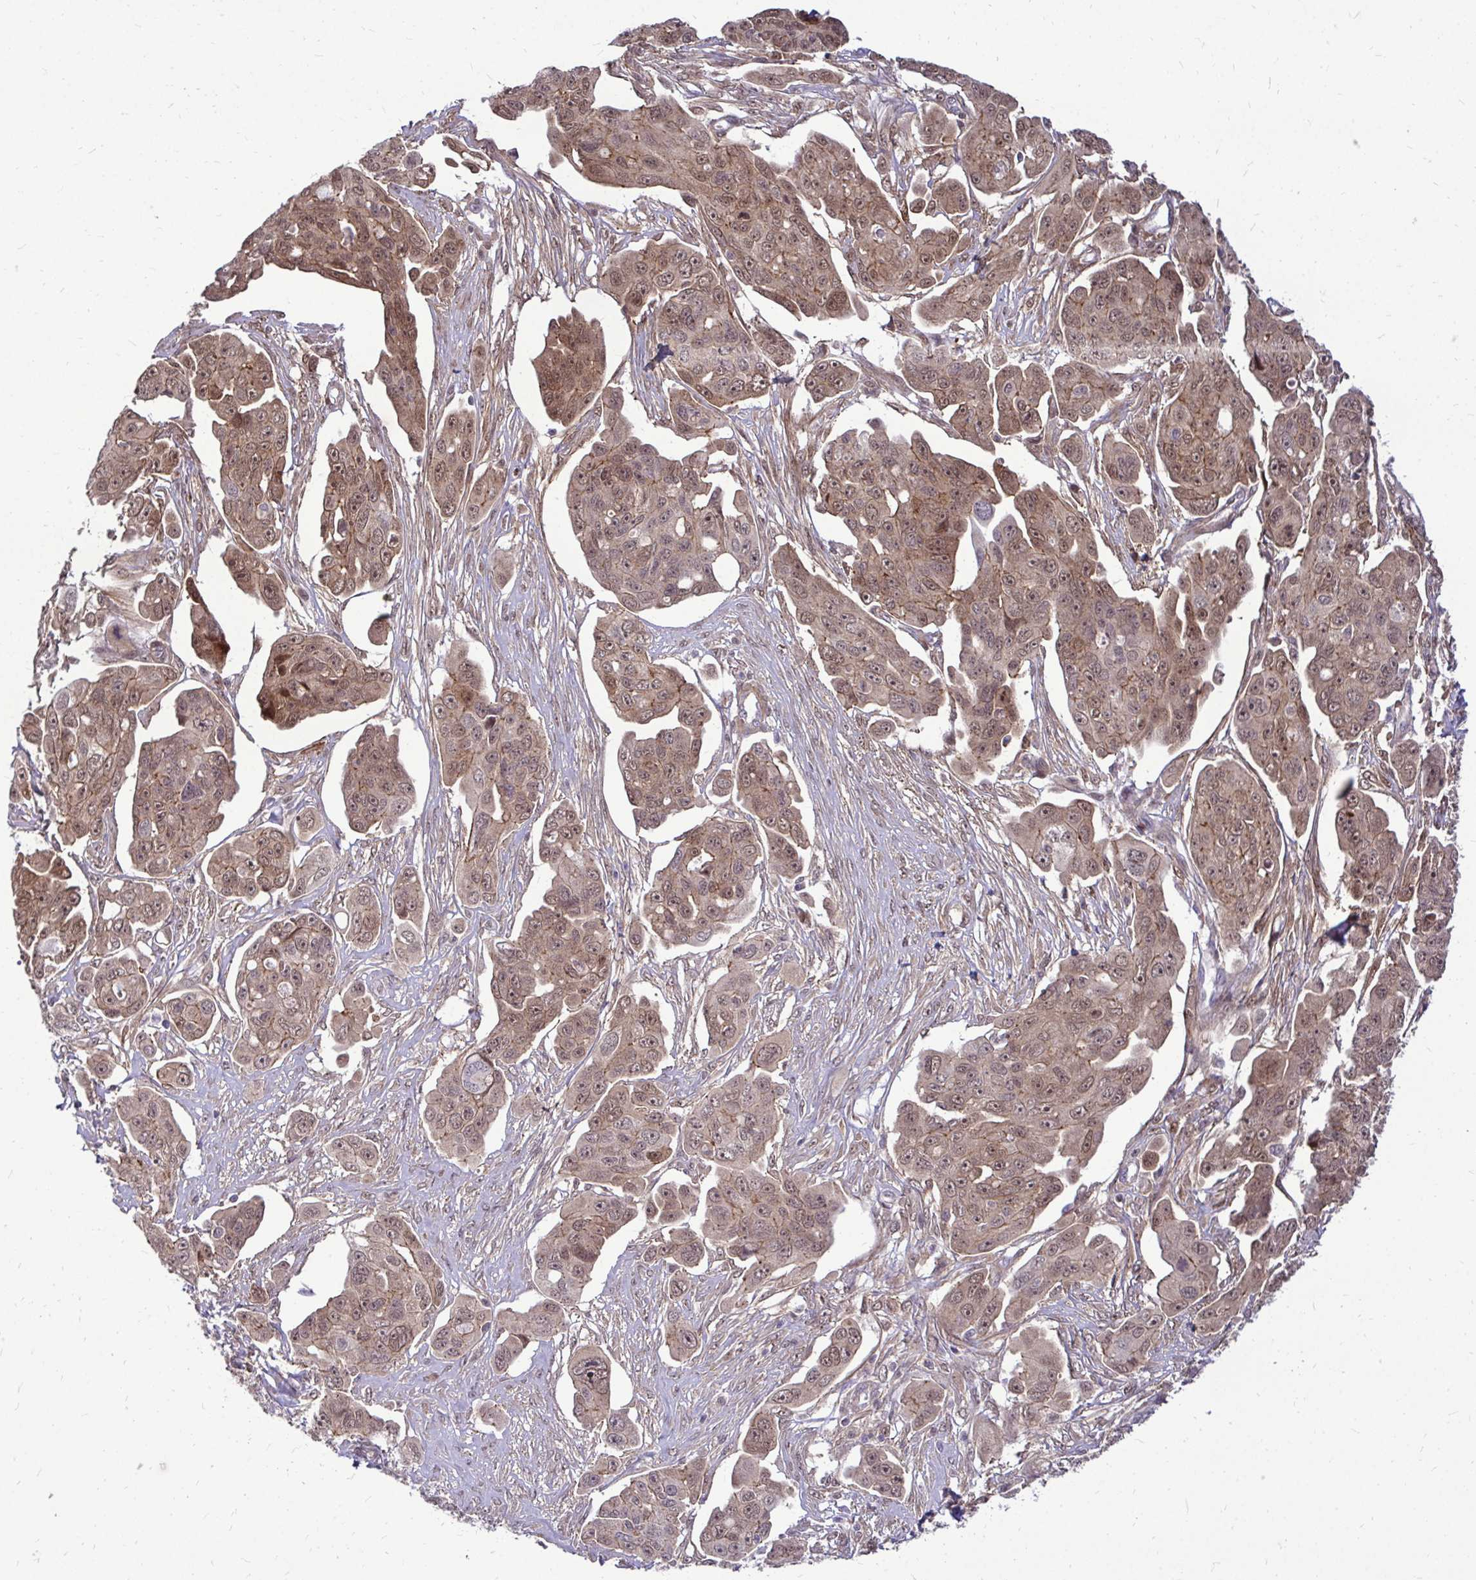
{"staining": {"intensity": "moderate", "quantity": ">75%", "location": "cytoplasmic/membranous,nuclear"}, "tissue": "ovarian cancer", "cell_type": "Tumor cells", "image_type": "cancer", "snomed": [{"axis": "morphology", "description": "Carcinoma, endometroid"}, {"axis": "topography", "description": "Ovary"}], "caption": "Ovarian cancer (endometroid carcinoma) tissue exhibits moderate cytoplasmic/membranous and nuclear positivity in approximately >75% of tumor cells The staining was performed using DAB, with brown indicating positive protein expression. Nuclei are stained blue with hematoxylin.", "gene": "TRIP6", "patient": {"sex": "female", "age": 70}}